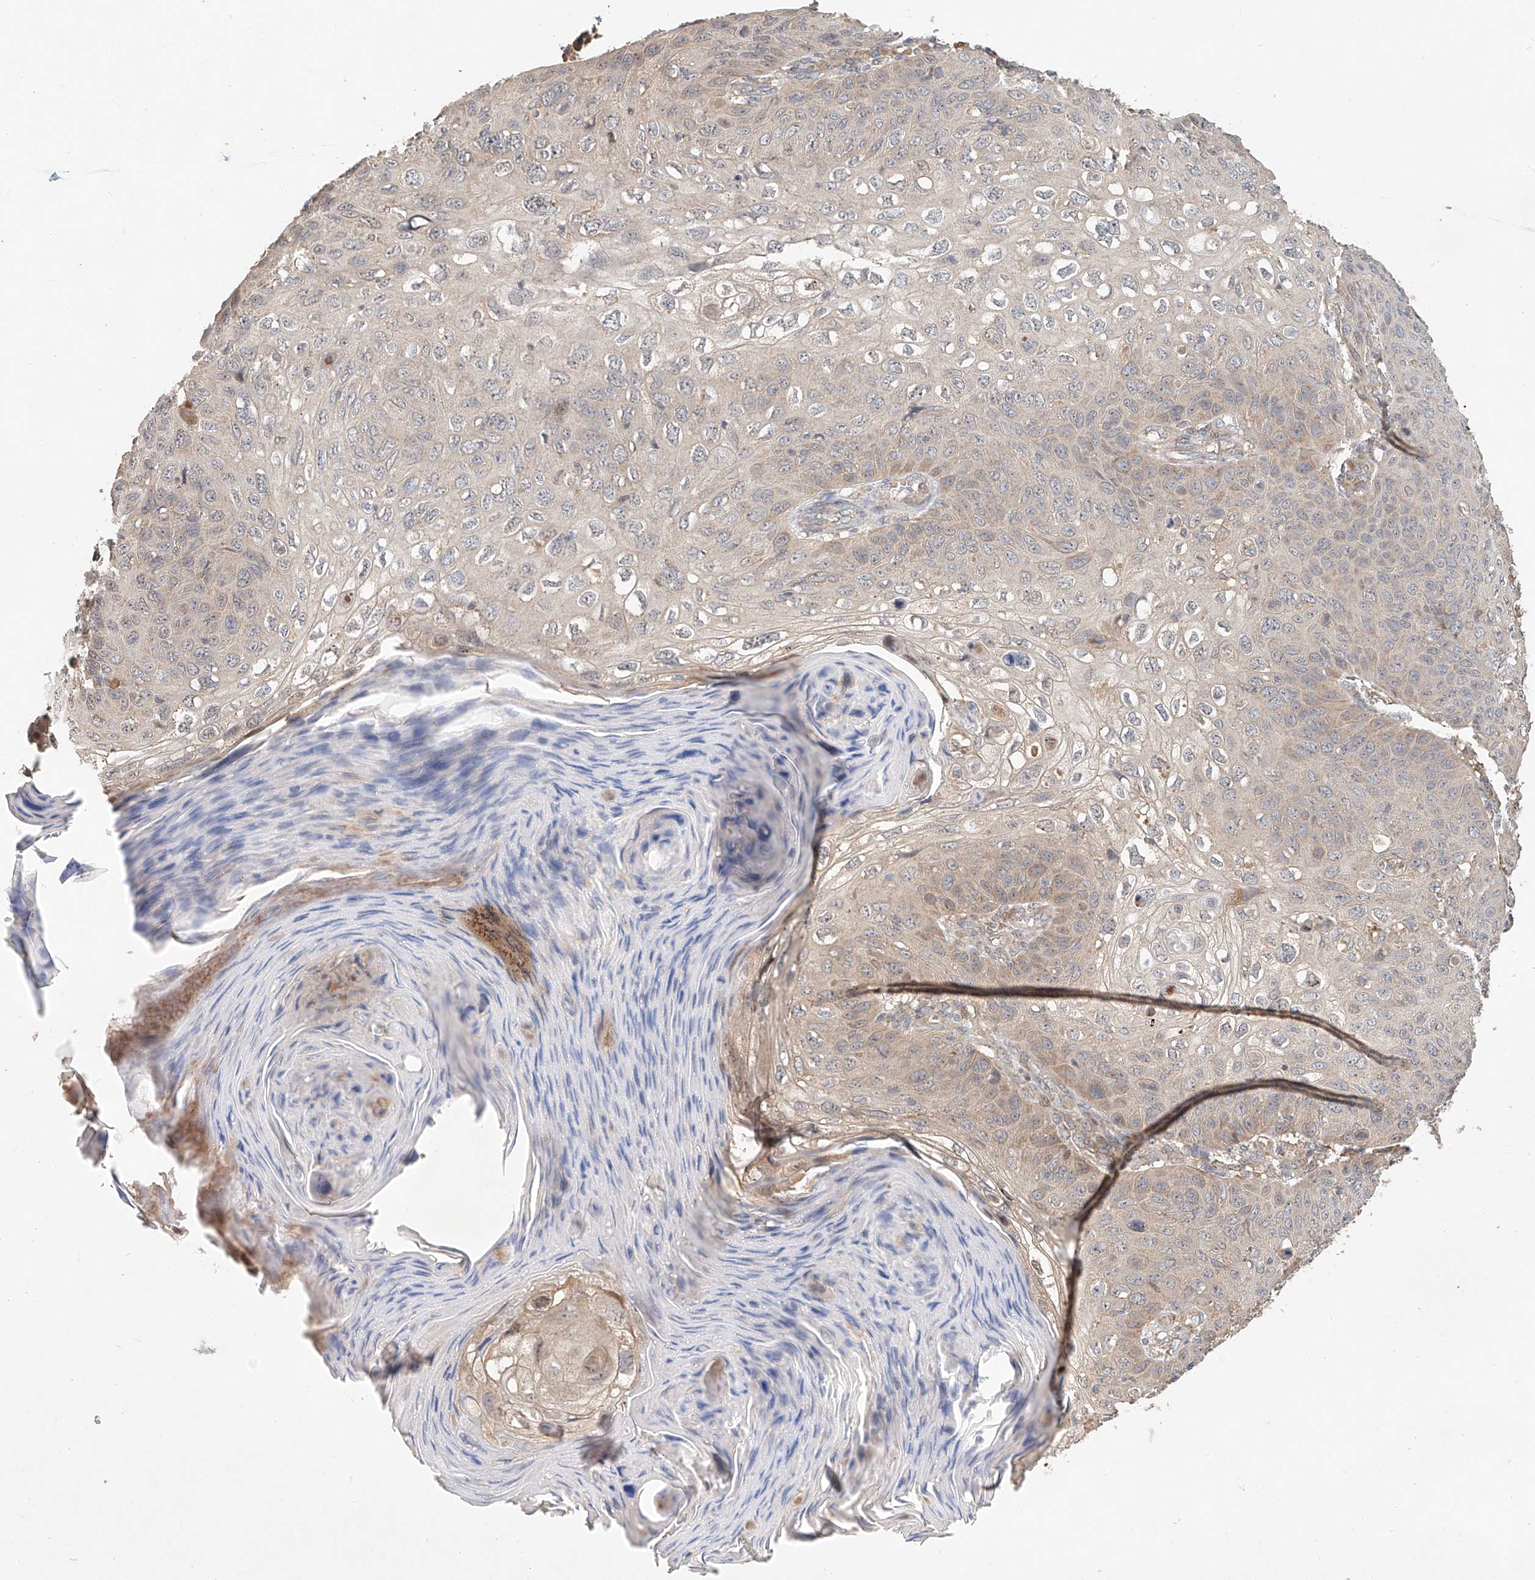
{"staining": {"intensity": "weak", "quantity": "<25%", "location": "cytoplasmic/membranous"}, "tissue": "skin cancer", "cell_type": "Tumor cells", "image_type": "cancer", "snomed": [{"axis": "morphology", "description": "Squamous cell carcinoma, NOS"}, {"axis": "topography", "description": "Skin"}], "caption": "DAB immunohistochemical staining of skin cancer (squamous cell carcinoma) reveals no significant positivity in tumor cells. (DAB (3,3'-diaminobenzidine) immunohistochemistry (IHC) visualized using brightfield microscopy, high magnification).", "gene": "TMEM61", "patient": {"sex": "female", "age": 90}}